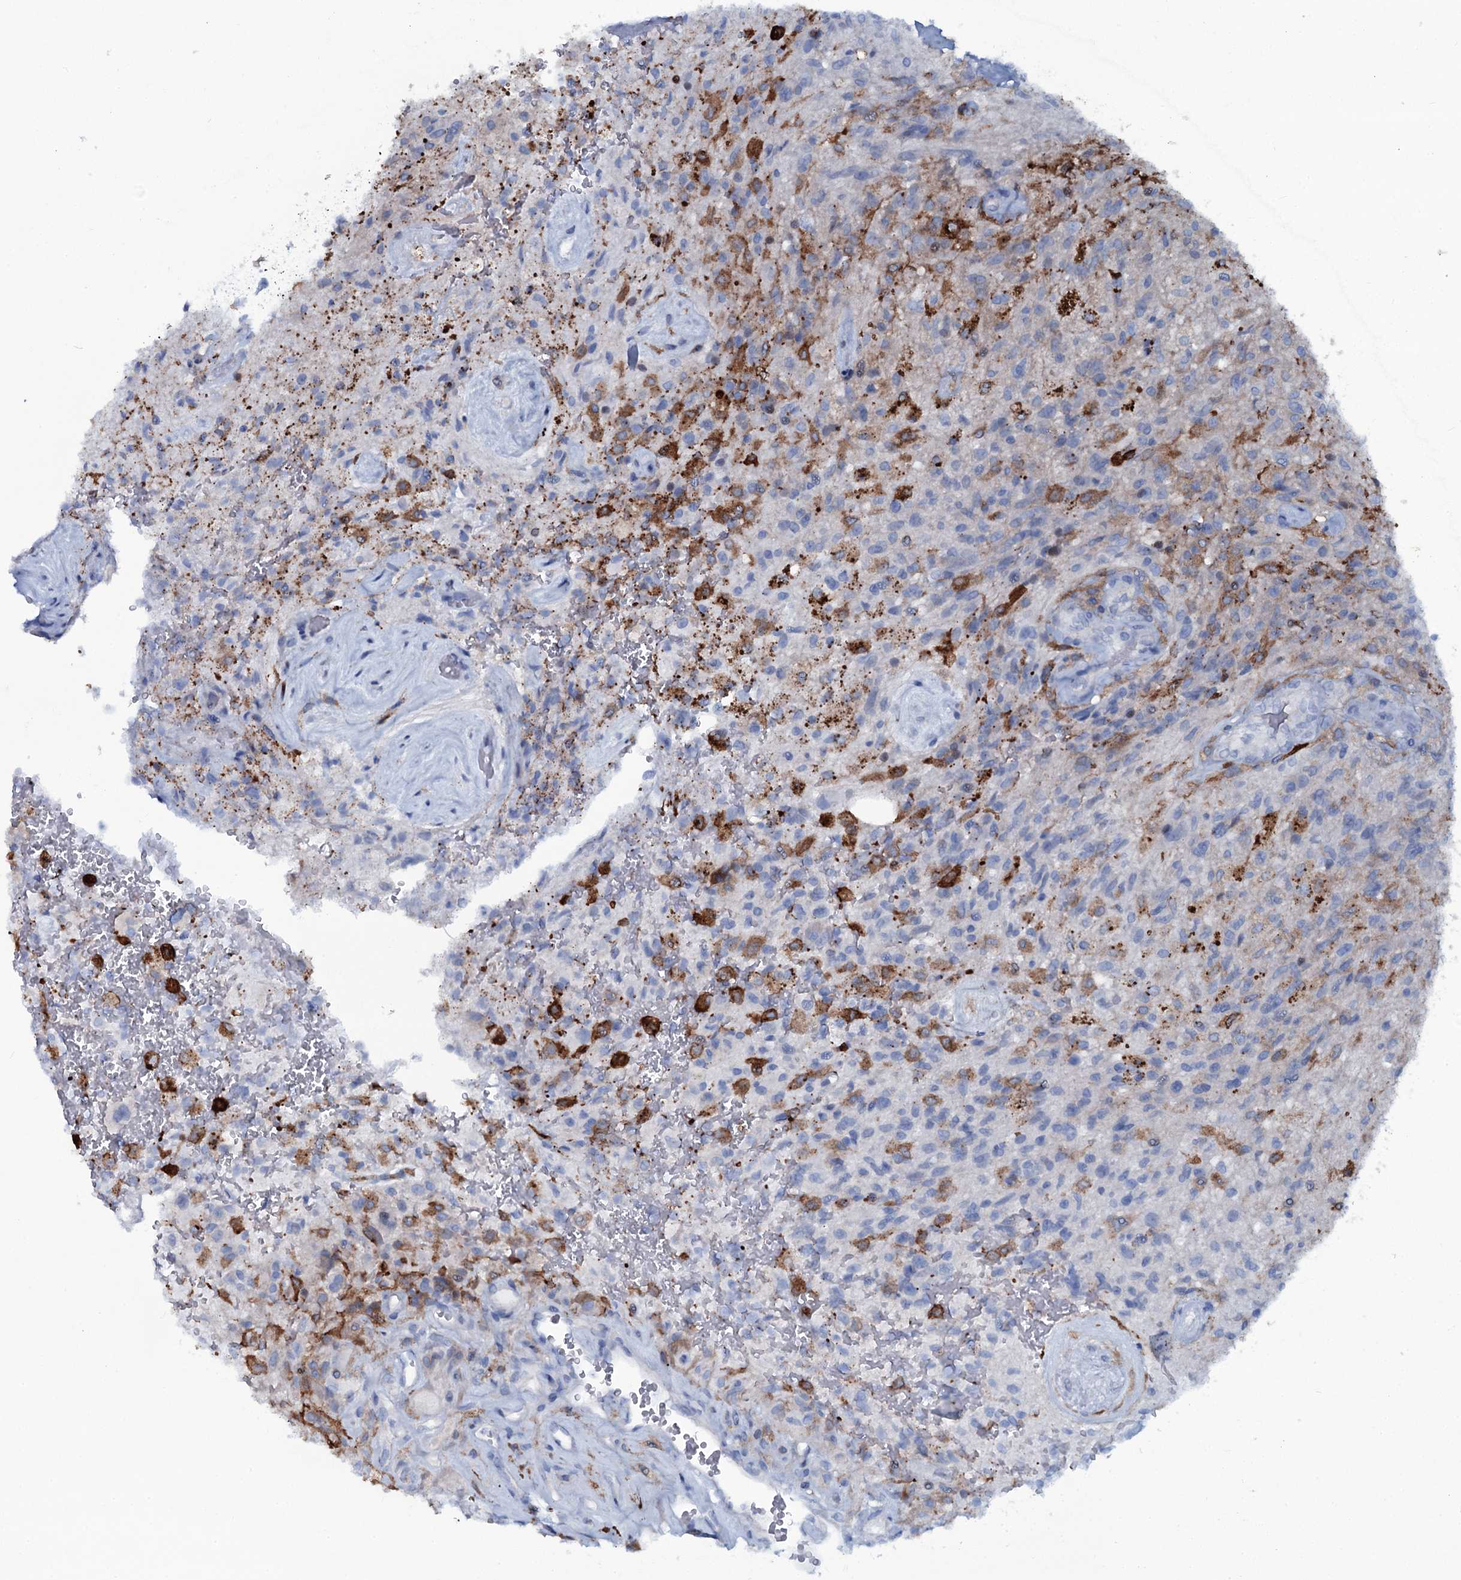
{"staining": {"intensity": "negative", "quantity": "none", "location": "none"}, "tissue": "glioma", "cell_type": "Tumor cells", "image_type": "cancer", "snomed": [{"axis": "morphology", "description": "Glioma, malignant, High grade"}, {"axis": "topography", "description": "Brain"}], "caption": "Immunohistochemistry (IHC) photomicrograph of neoplastic tissue: human glioma stained with DAB demonstrates no significant protein positivity in tumor cells.", "gene": "SLC4A7", "patient": {"sex": "male", "age": 56}}